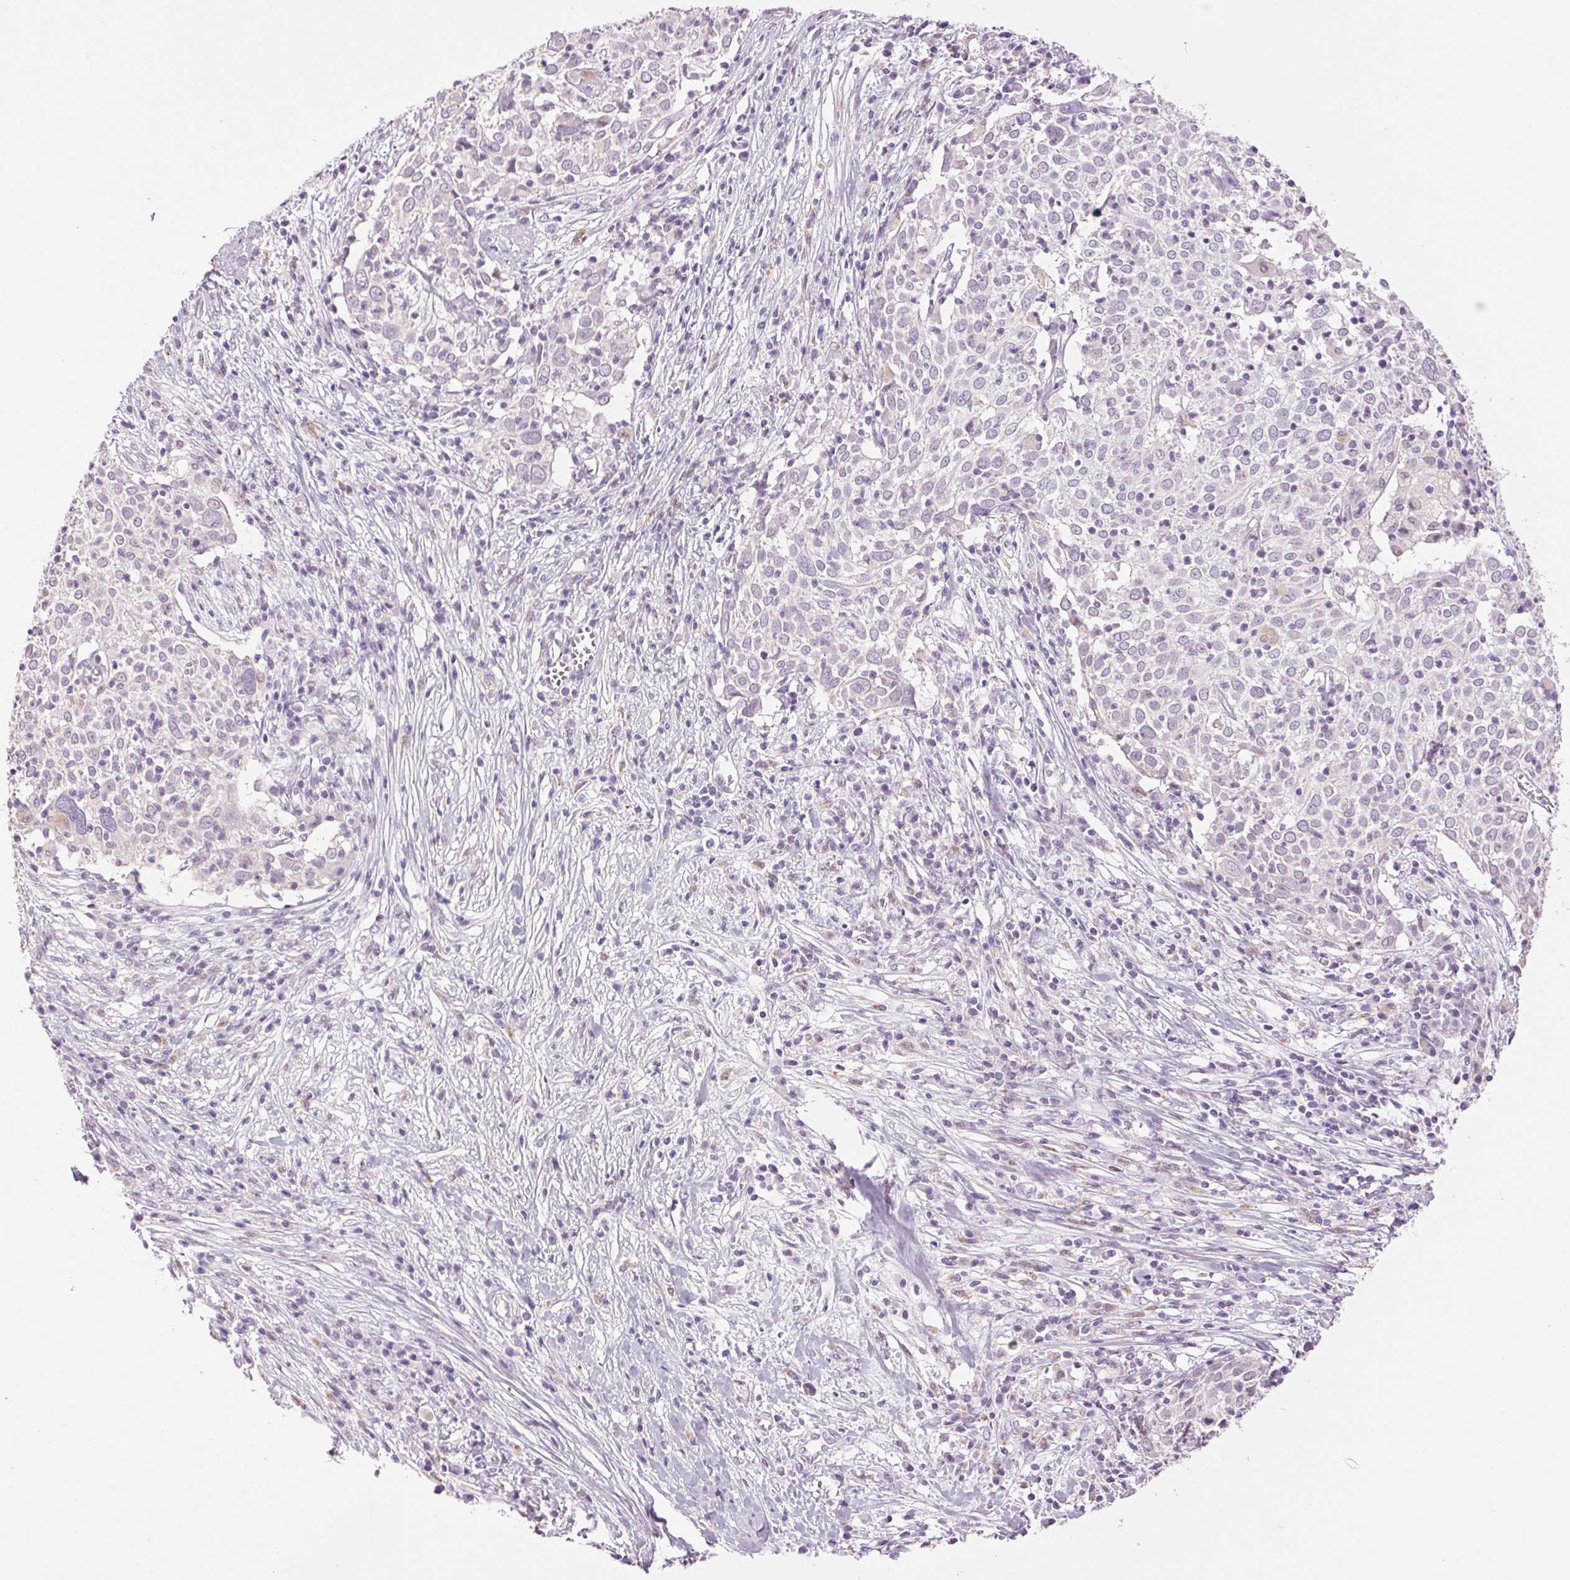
{"staining": {"intensity": "negative", "quantity": "none", "location": "none"}, "tissue": "cervical cancer", "cell_type": "Tumor cells", "image_type": "cancer", "snomed": [{"axis": "morphology", "description": "Squamous cell carcinoma, NOS"}, {"axis": "topography", "description": "Cervix"}], "caption": "Immunohistochemistry of squamous cell carcinoma (cervical) exhibits no expression in tumor cells.", "gene": "MPO", "patient": {"sex": "female", "age": 39}}